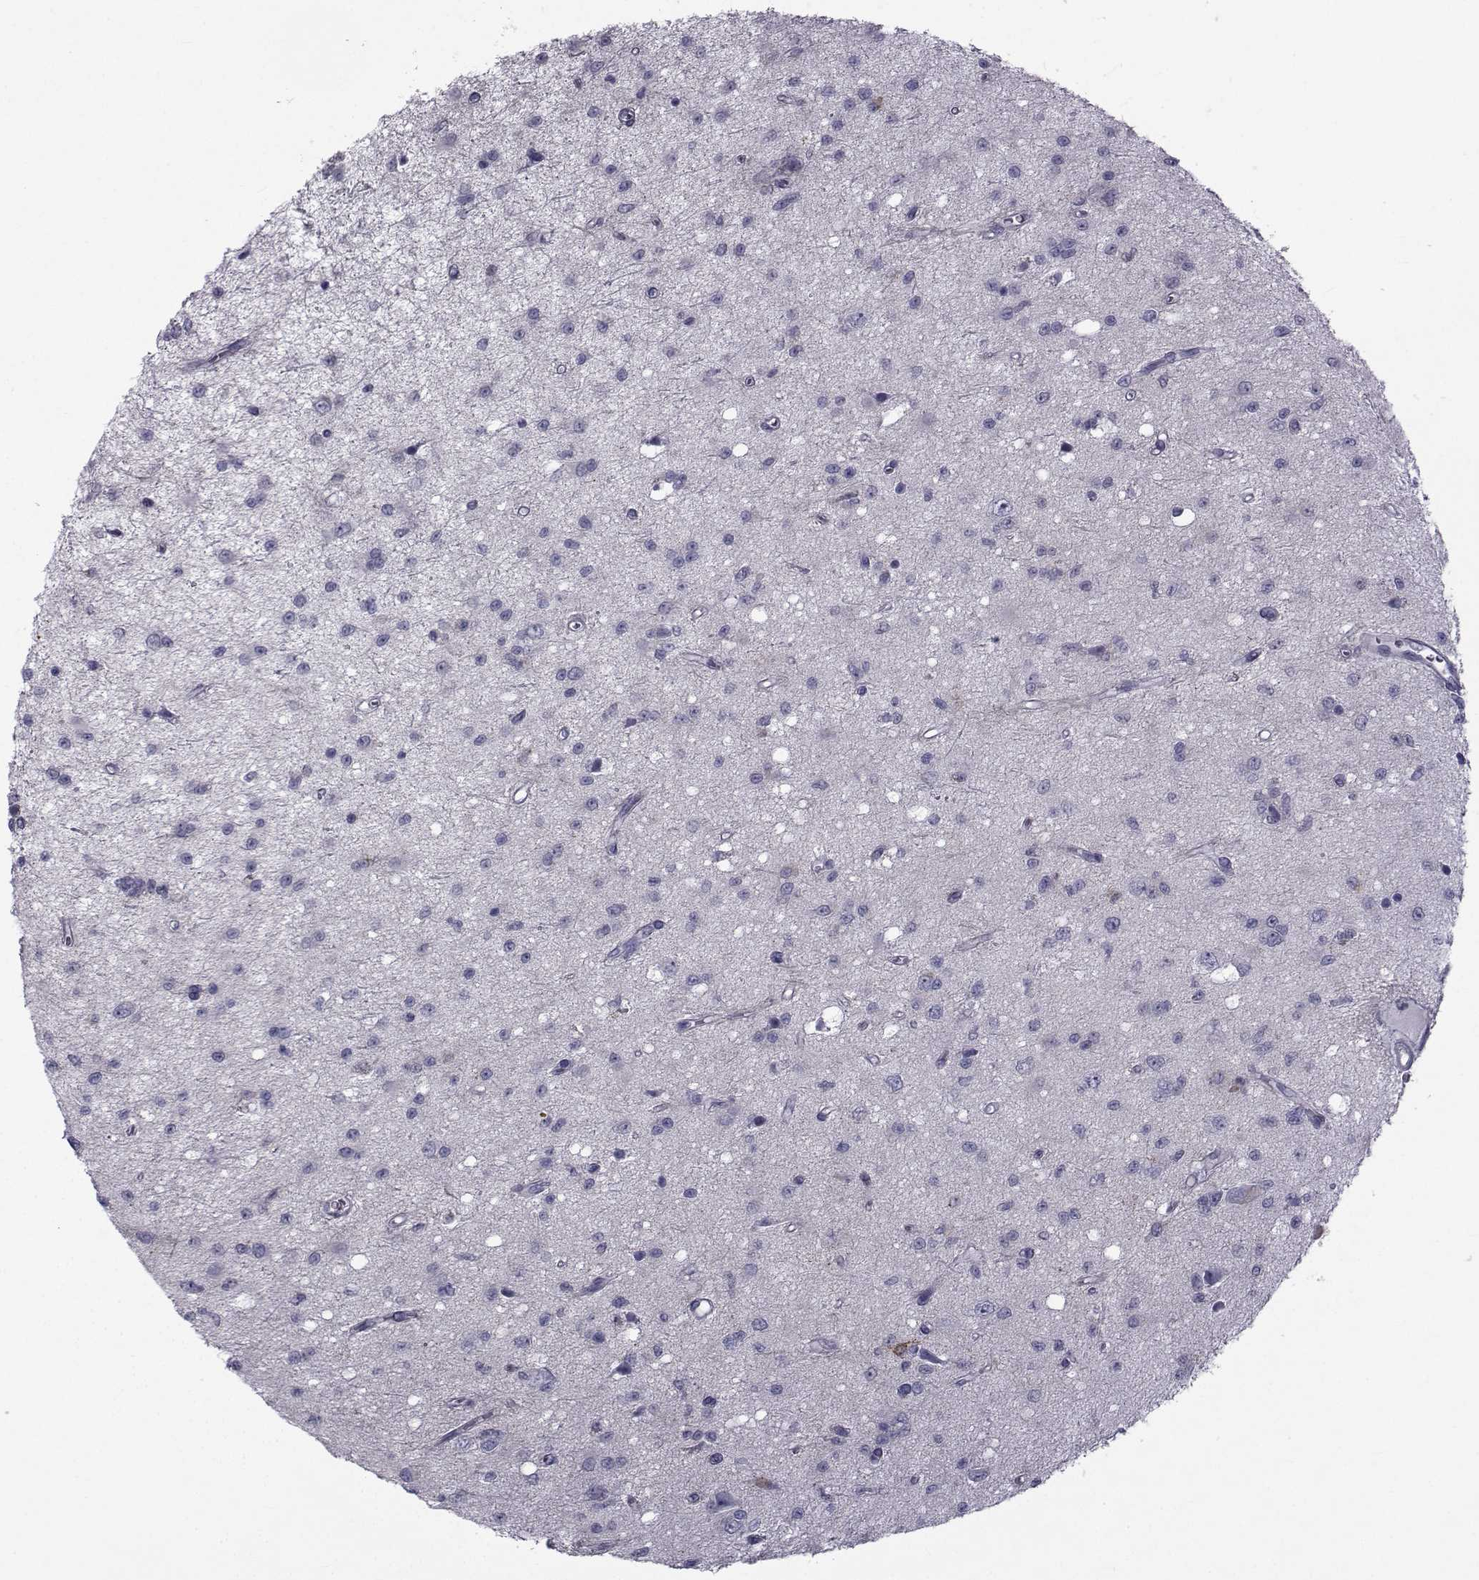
{"staining": {"intensity": "negative", "quantity": "none", "location": "none"}, "tissue": "glioma", "cell_type": "Tumor cells", "image_type": "cancer", "snomed": [{"axis": "morphology", "description": "Glioma, malignant, Low grade"}, {"axis": "topography", "description": "Brain"}], "caption": "Histopathology image shows no protein expression in tumor cells of malignant glioma (low-grade) tissue. (Immunohistochemistry (ihc), brightfield microscopy, high magnification).", "gene": "FDXR", "patient": {"sex": "female", "age": 45}}